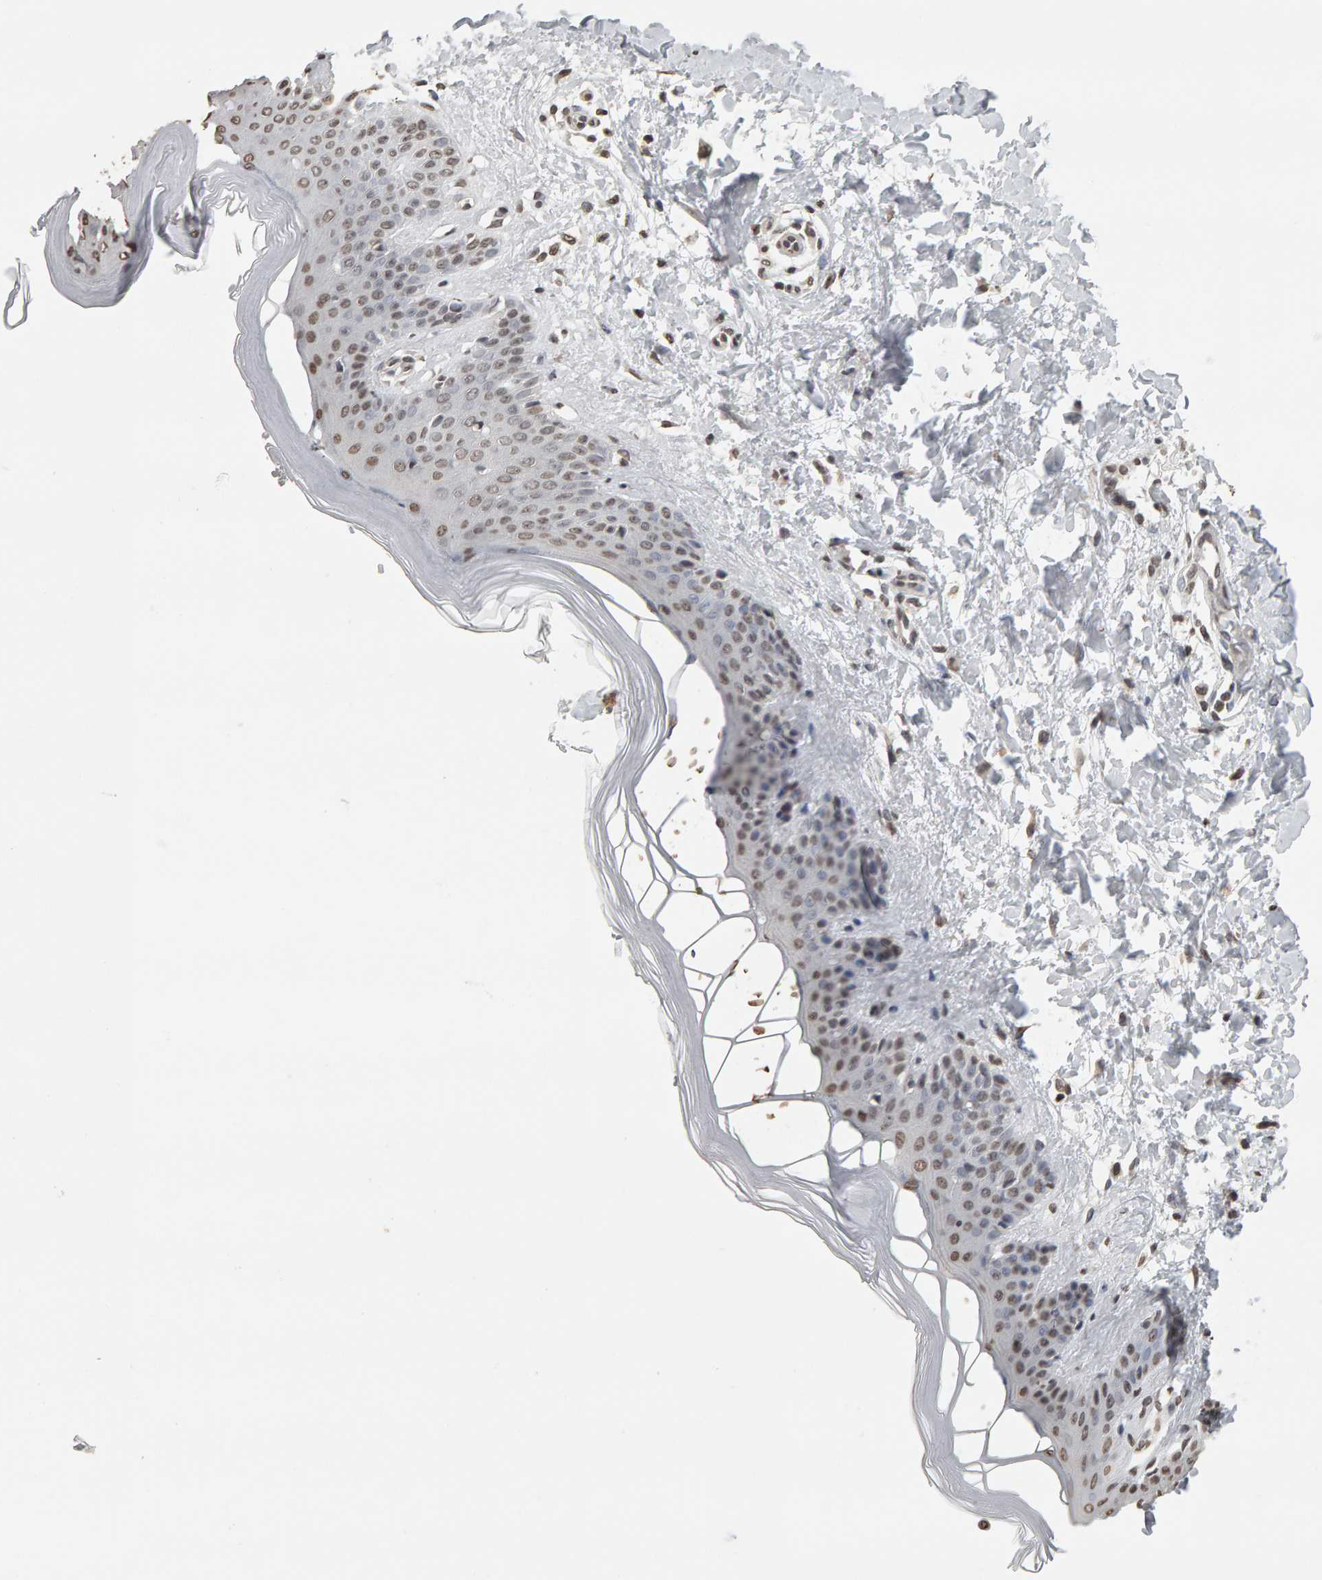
{"staining": {"intensity": "moderate", "quantity": "25%-75%", "location": "nuclear"}, "tissue": "skin", "cell_type": "Fibroblasts", "image_type": "normal", "snomed": [{"axis": "morphology", "description": "Normal tissue, NOS"}, {"axis": "morphology", "description": "Malignant melanoma, Metastatic site"}, {"axis": "topography", "description": "Skin"}], "caption": "Moderate nuclear positivity is present in about 25%-75% of fibroblasts in normal skin.", "gene": "AFF4", "patient": {"sex": "male", "age": 41}}